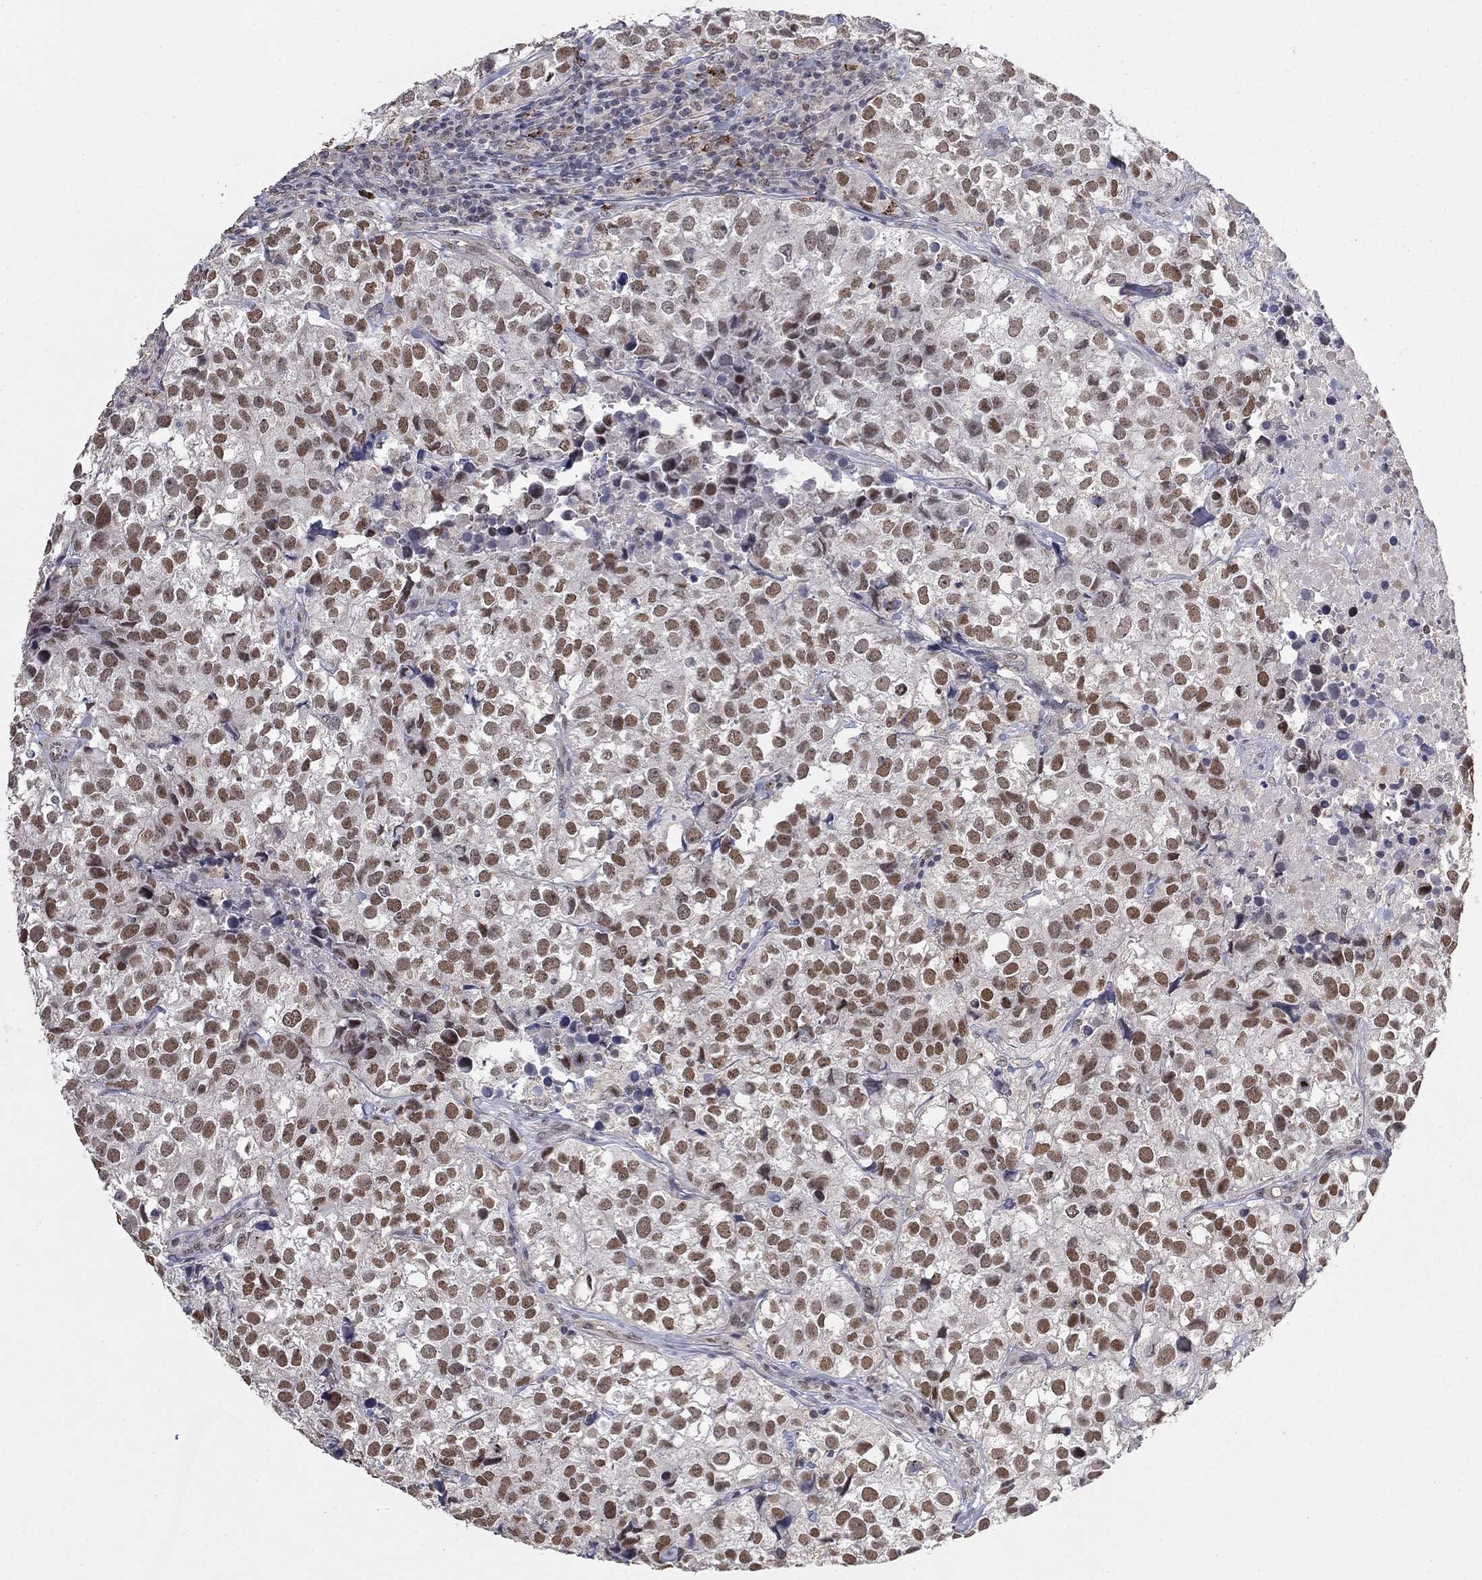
{"staining": {"intensity": "moderate", "quantity": ">75%", "location": "nuclear"}, "tissue": "breast cancer", "cell_type": "Tumor cells", "image_type": "cancer", "snomed": [{"axis": "morphology", "description": "Duct carcinoma"}, {"axis": "topography", "description": "Breast"}], "caption": "Breast cancer (invasive ductal carcinoma) stained with IHC demonstrates moderate nuclear staining in about >75% of tumor cells.", "gene": "GRIA3", "patient": {"sex": "female", "age": 30}}